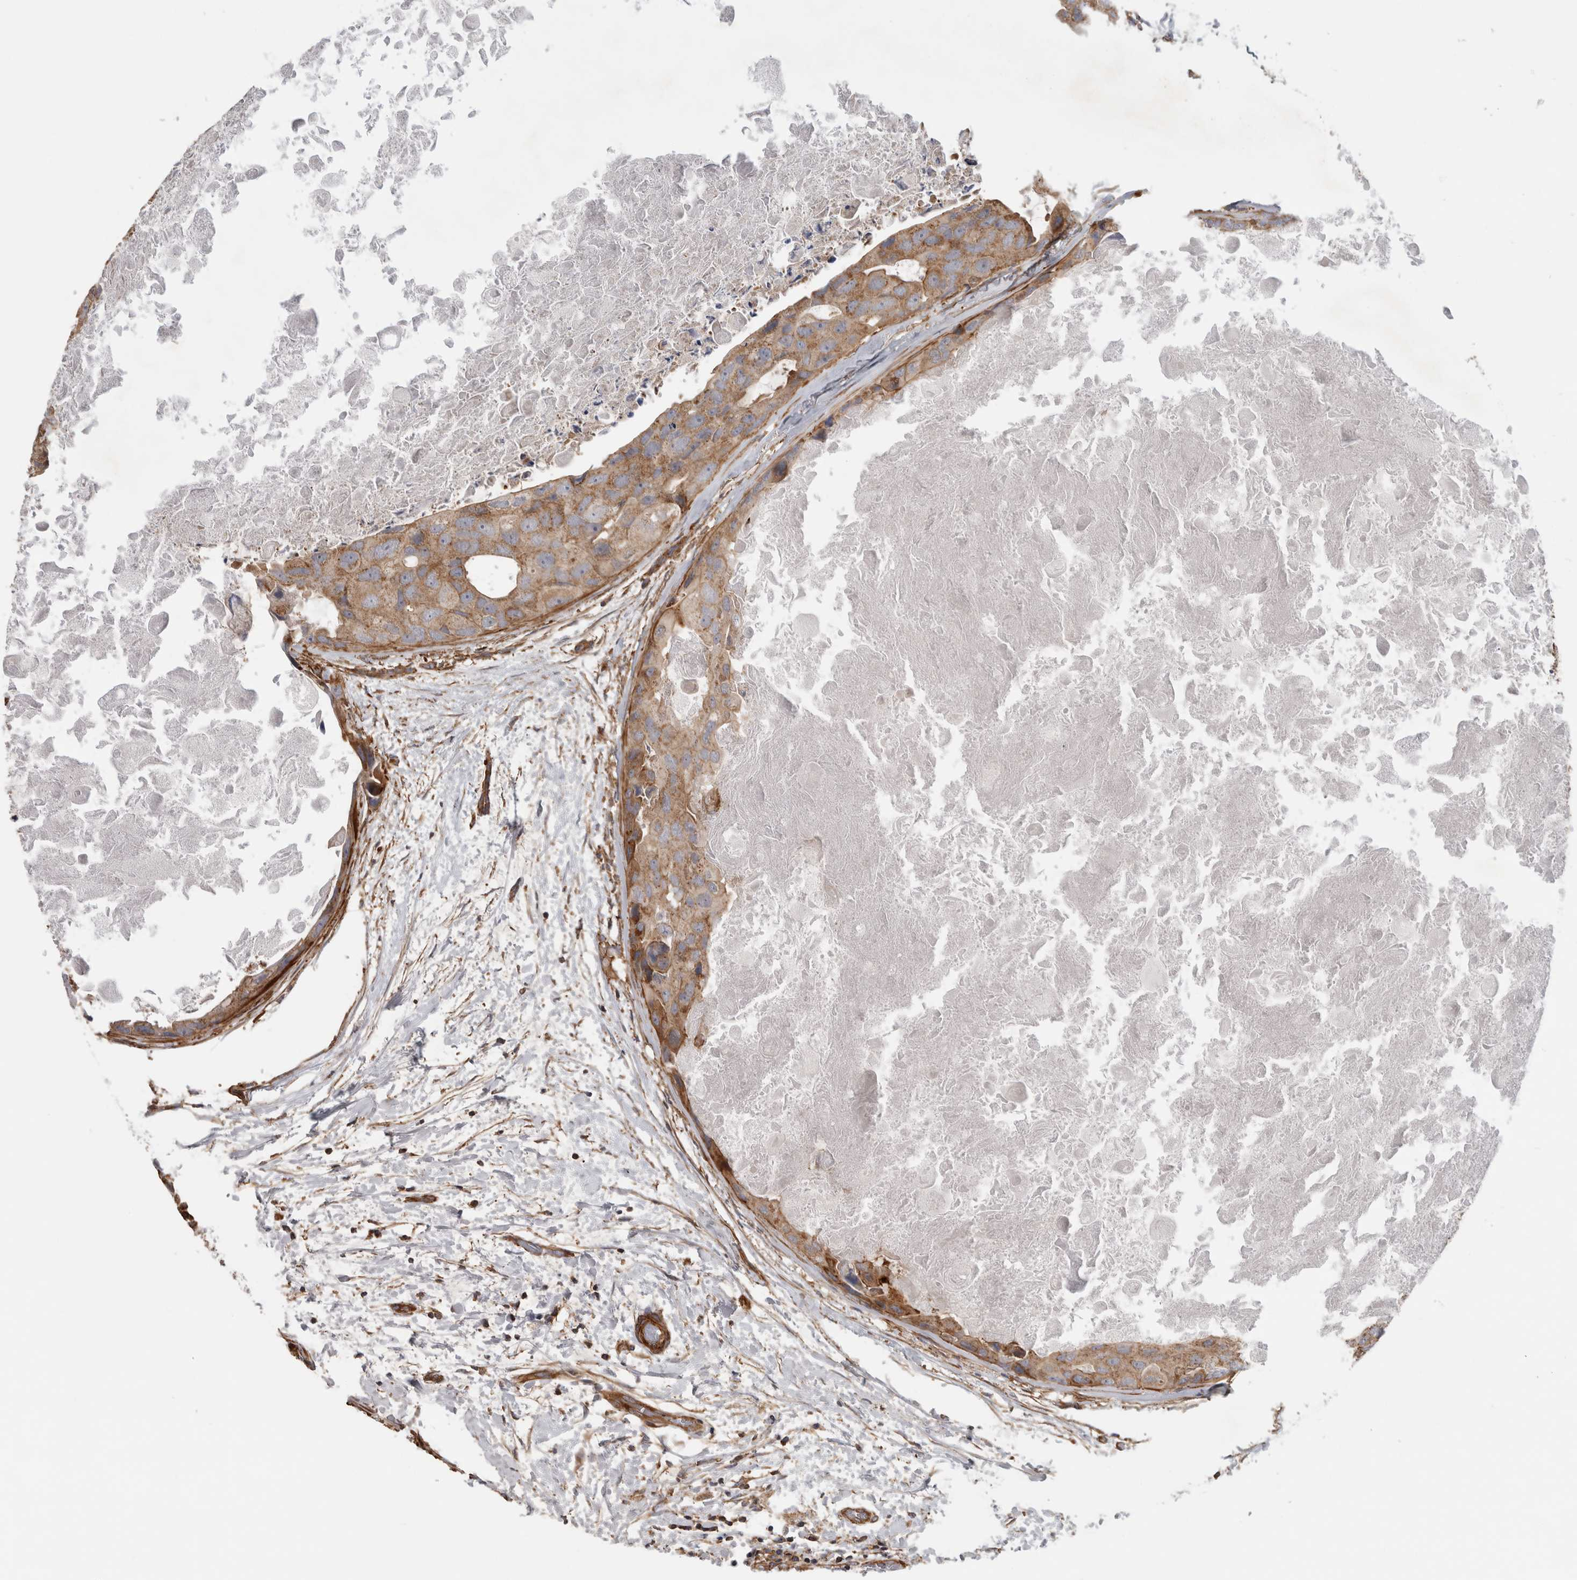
{"staining": {"intensity": "weak", "quantity": ">75%", "location": "cytoplasmic/membranous"}, "tissue": "breast cancer", "cell_type": "Tumor cells", "image_type": "cancer", "snomed": [{"axis": "morphology", "description": "Duct carcinoma"}, {"axis": "topography", "description": "Breast"}], "caption": "Invasive ductal carcinoma (breast) was stained to show a protein in brown. There is low levels of weak cytoplasmic/membranous staining in about >75% of tumor cells. (Brightfield microscopy of DAB IHC at high magnification).", "gene": "SFXN2", "patient": {"sex": "female", "age": 62}}